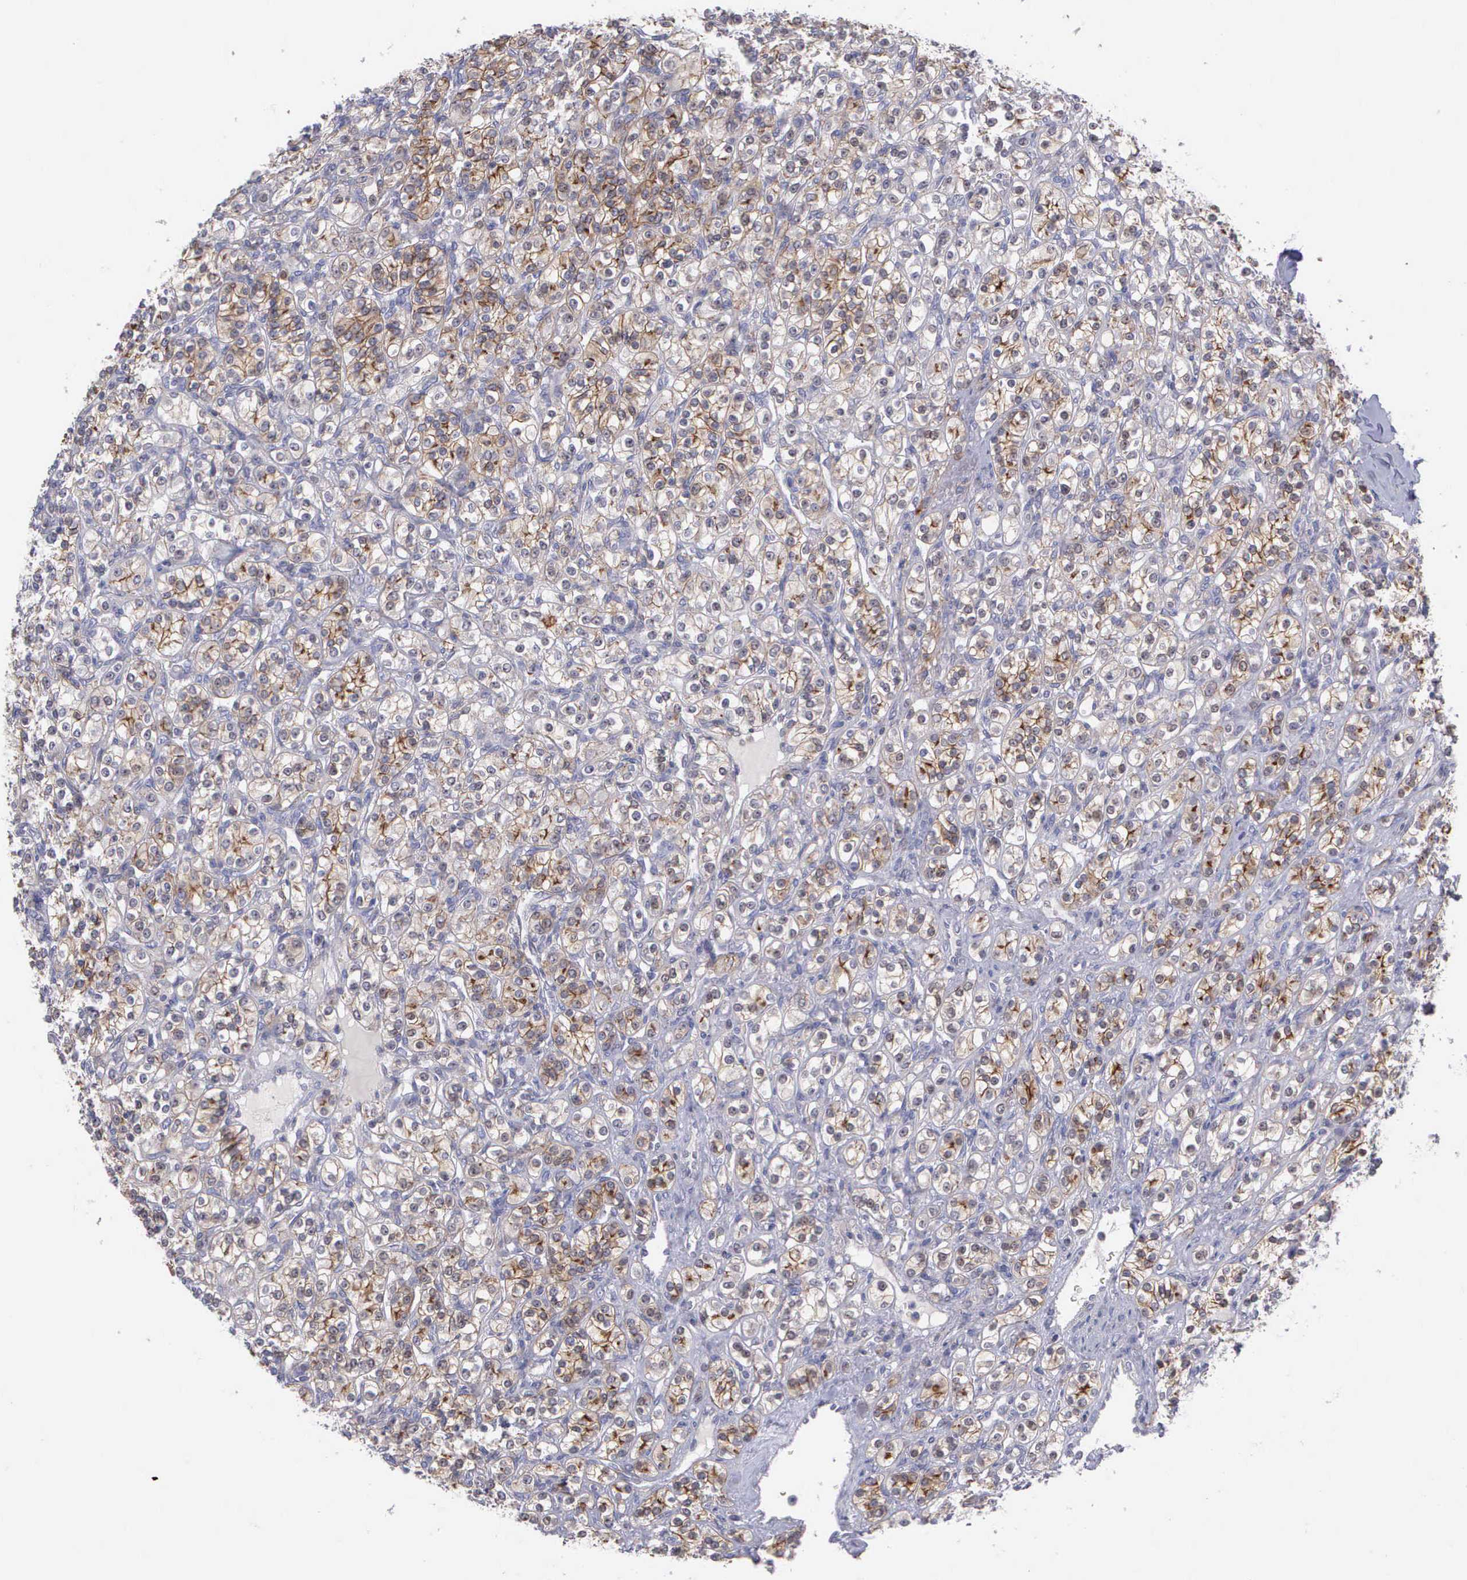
{"staining": {"intensity": "weak", "quantity": "25%-75%", "location": "cytoplasmic/membranous"}, "tissue": "renal cancer", "cell_type": "Tumor cells", "image_type": "cancer", "snomed": [{"axis": "morphology", "description": "Adenocarcinoma, NOS"}, {"axis": "topography", "description": "Kidney"}], "caption": "Immunohistochemical staining of human renal adenocarcinoma shows low levels of weak cytoplasmic/membranous protein expression in approximately 25%-75% of tumor cells.", "gene": "MICAL3", "patient": {"sex": "male", "age": 77}}